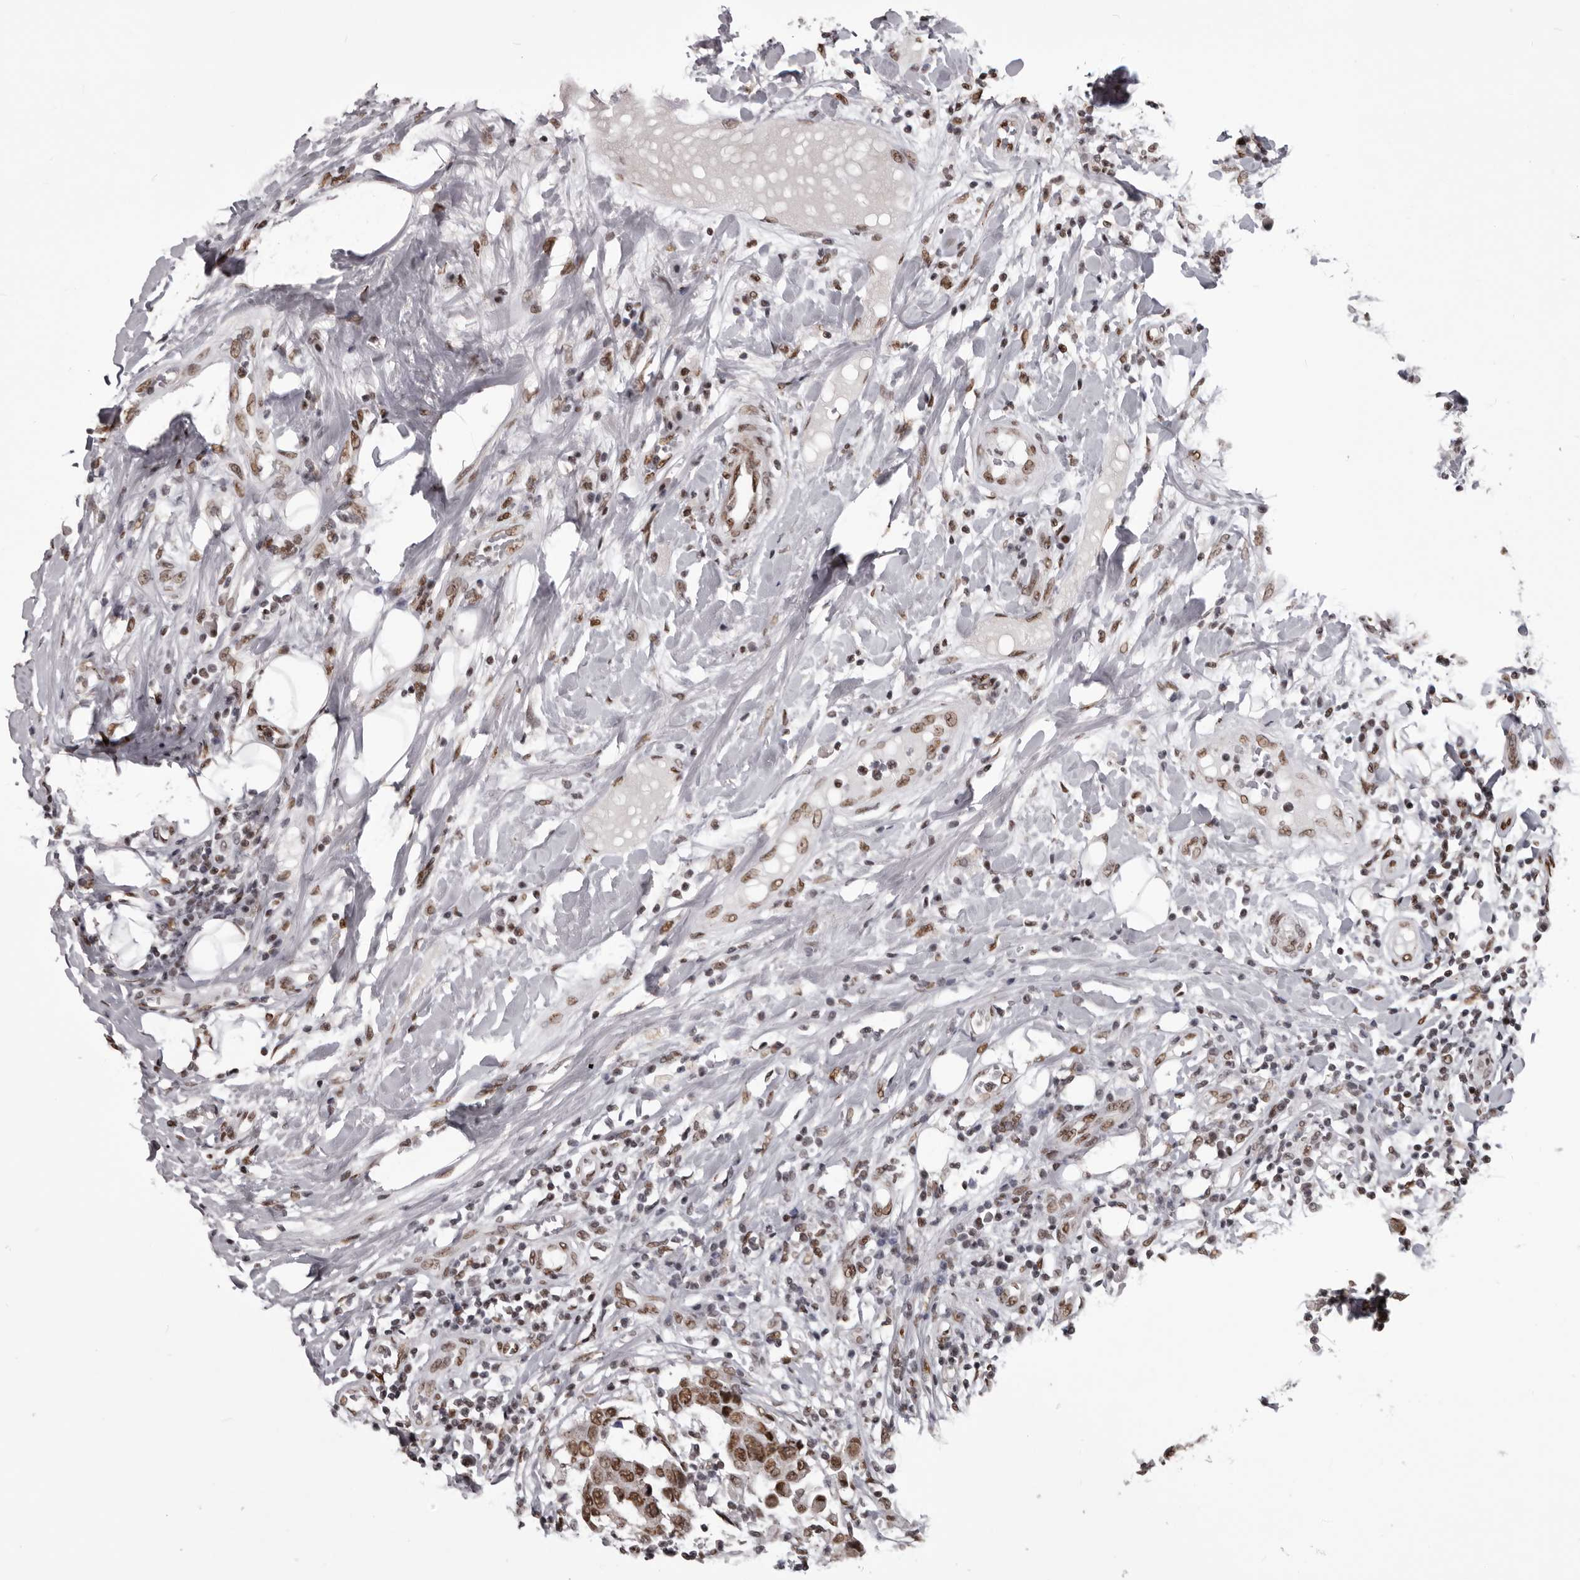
{"staining": {"intensity": "moderate", "quantity": ">75%", "location": "nuclear"}, "tissue": "breast cancer", "cell_type": "Tumor cells", "image_type": "cancer", "snomed": [{"axis": "morphology", "description": "Duct carcinoma"}, {"axis": "topography", "description": "Breast"}], "caption": "A brown stain labels moderate nuclear staining of a protein in breast cancer (infiltrating ductal carcinoma) tumor cells. Immunohistochemistry stains the protein of interest in brown and the nuclei are stained blue.", "gene": "NUMA1", "patient": {"sex": "female", "age": 27}}